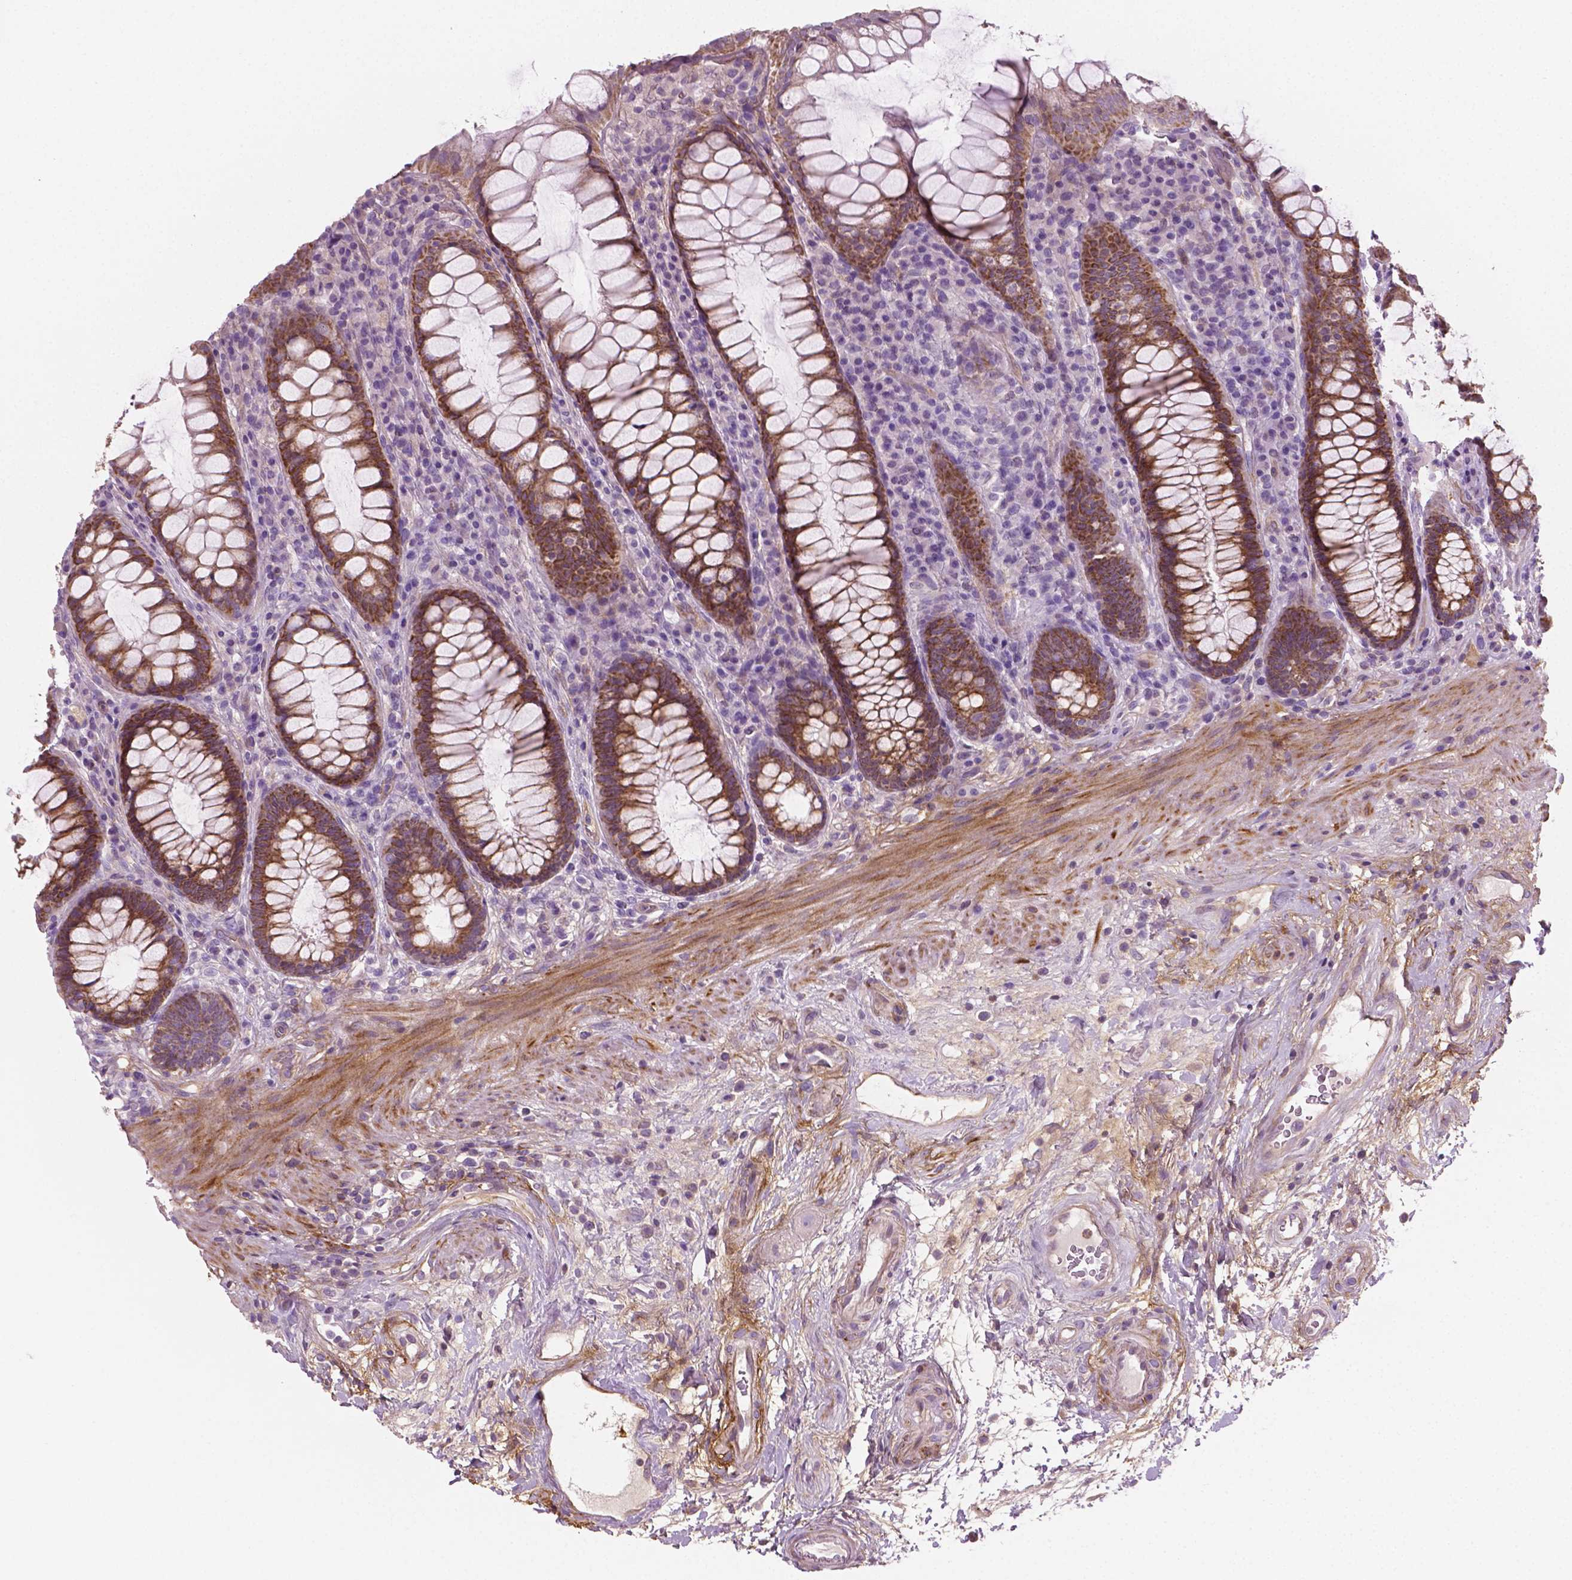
{"staining": {"intensity": "moderate", "quantity": ">75%", "location": "cytoplasmic/membranous"}, "tissue": "rectum", "cell_type": "Glandular cells", "image_type": "normal", "snomed": [{"axis": "morphology", "description": "Normal tissue, NOS"}, {"axis": "topography", "description": "Rectum"}], "caption": "Protein staining of unremarkable rectum reveals moderate cytoplasmic/membranous staining in approximately >75% of glandular cells. (Brightfield microscopy of DAB IHC at high magnification).", "gene": "PTX3", "patient": {"sex": "male", "age": 72}}